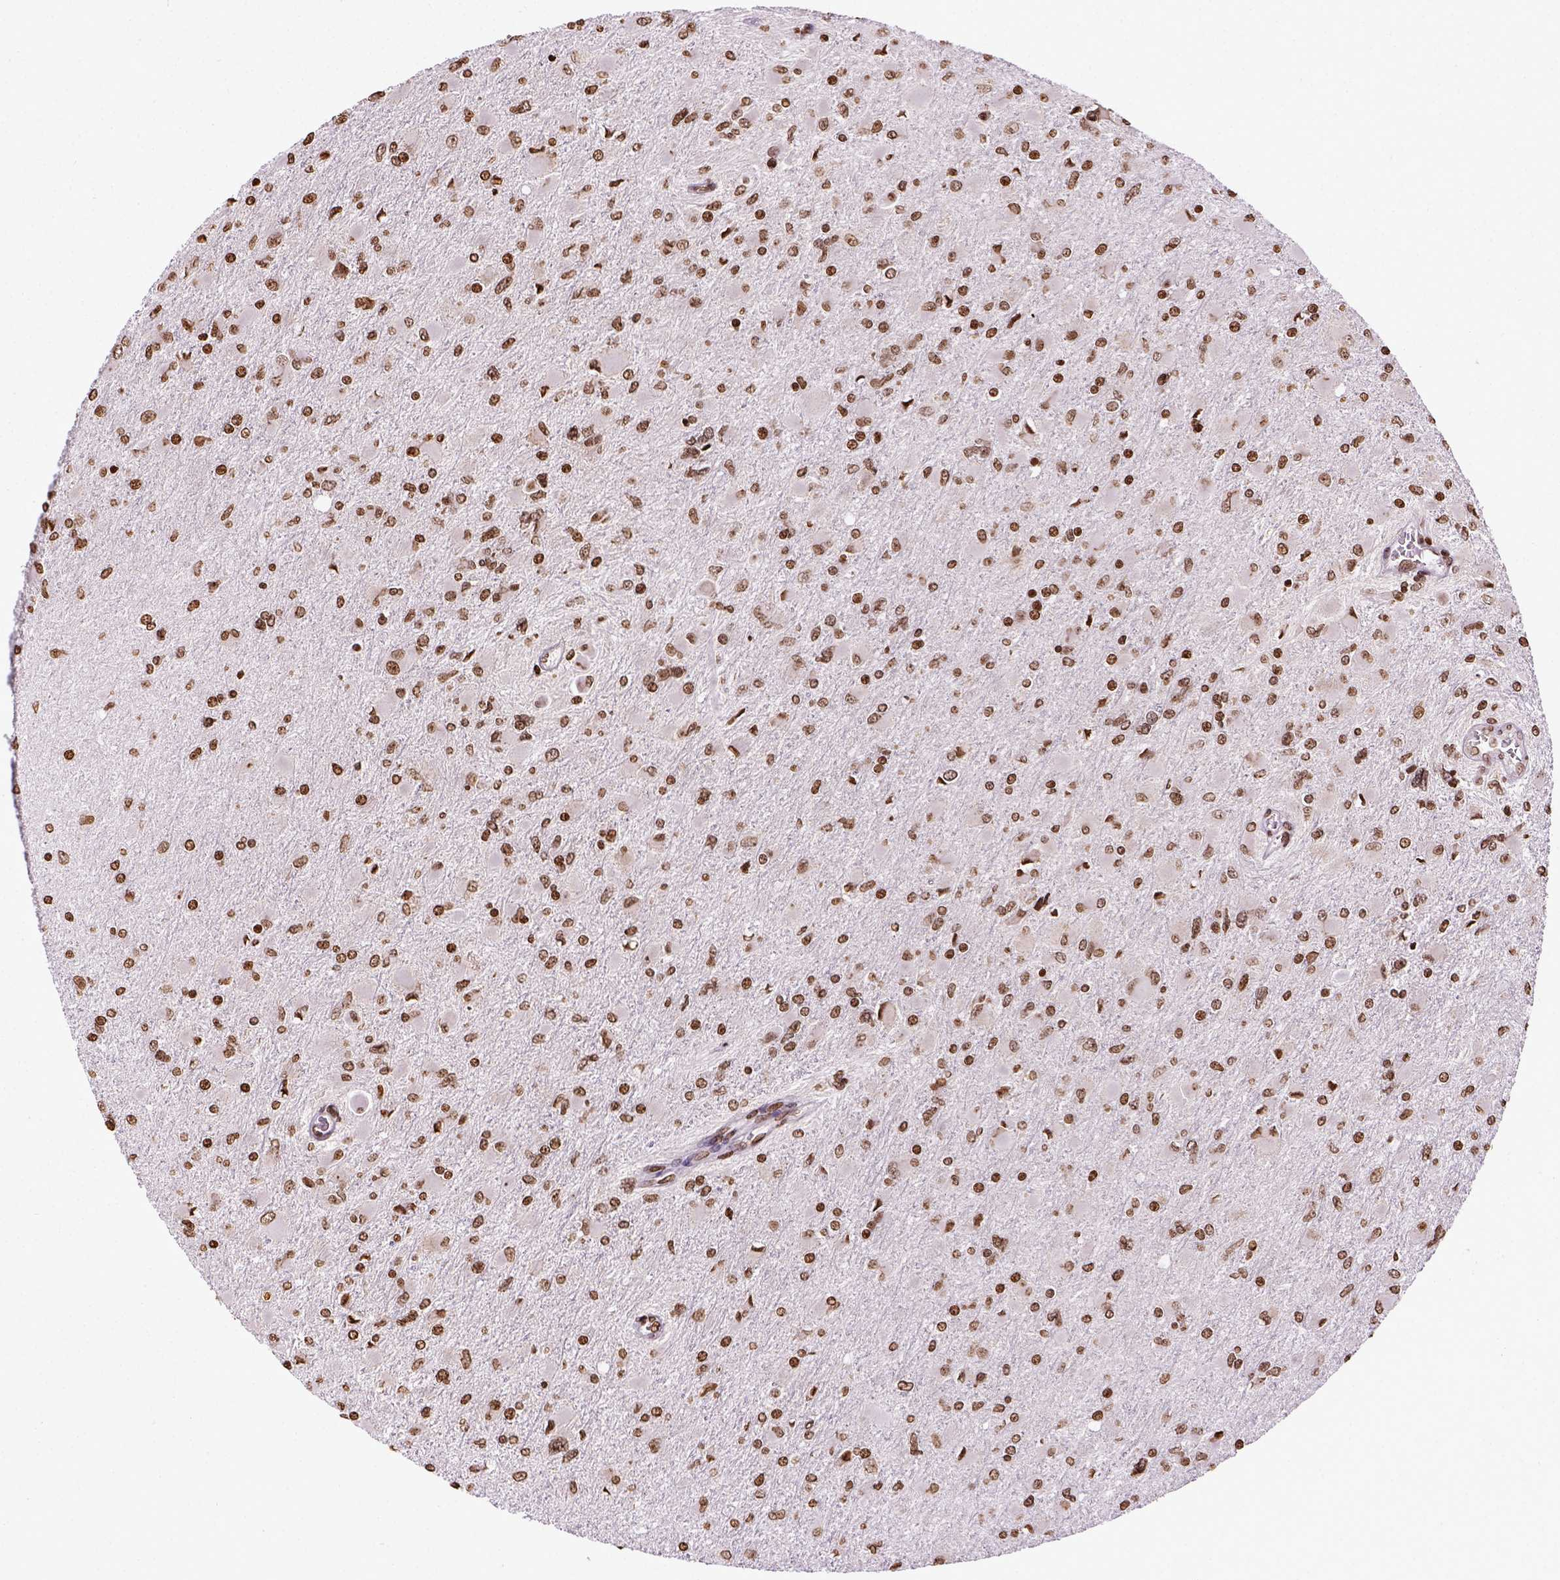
{"staining": {"intensity": "moderate", "quantity": ">75%", "location": "nuclear"}, "tissue": "glioma", "cell_type": "Tumor cells", "image_type": "cancer", "snomed": [{"axis": "morphology", "description": "Glioma, malignant, High grade"}, {"axis": "topography", "description": "Cerebral cortex"}], "caption": "IHC (DAB) staining of human glioma reveals moderate nuclear protein expression in approximately >75% of tumor cells.", "gene": "ZNF75D", "patient": {"sex": "female", "age": 36}}